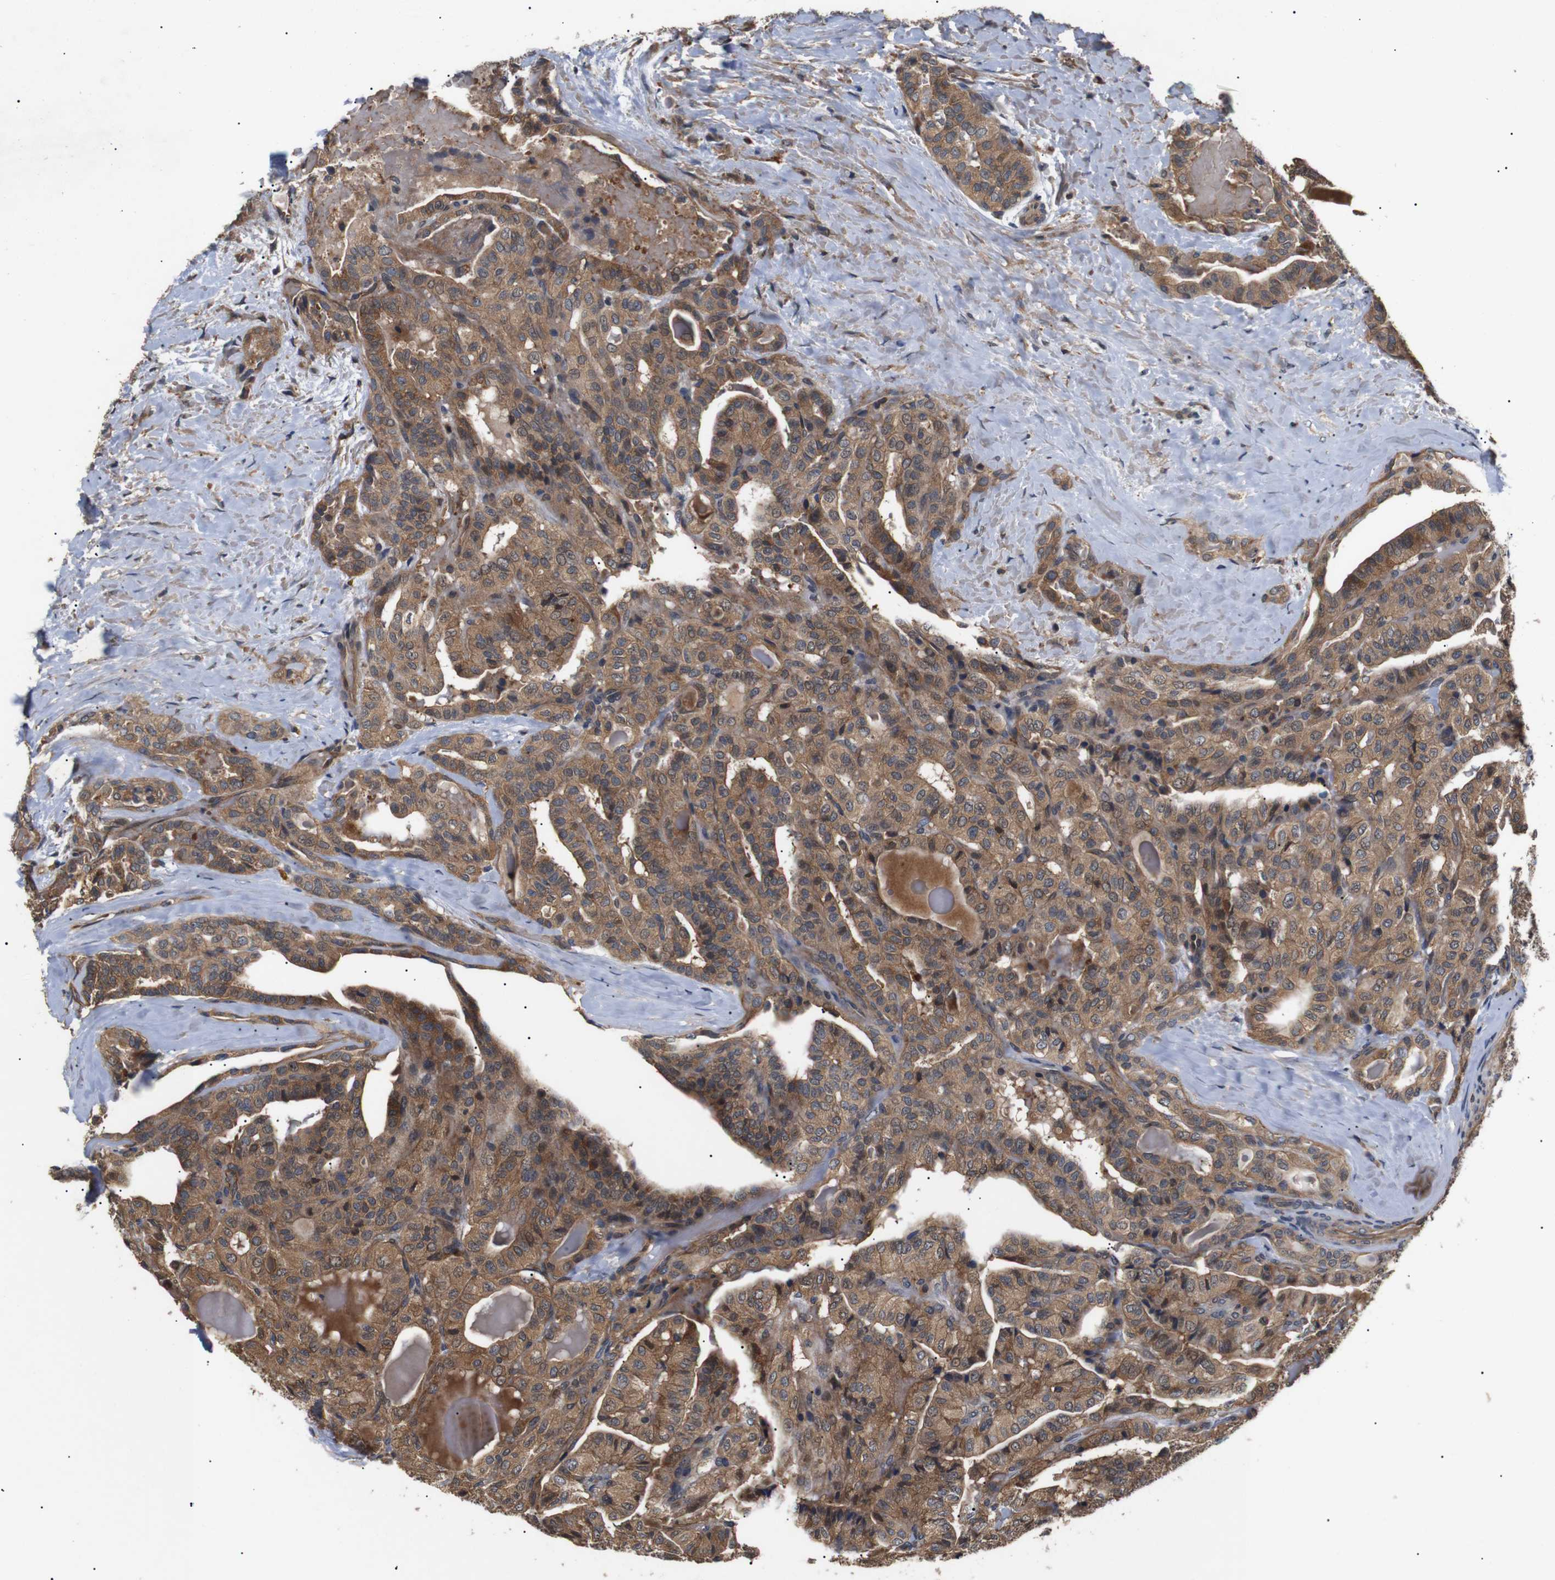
{"staining": {"intensity": "moderate", "quantity": ">75%", "location": "cytoplasmic/membranous"}, "tissue": "thyroid cancer", "cell_type": "Tumor cells", "image_type": "cancer", "snomed": [{"axis": "morphology", "description": "Papillary adenocarcinoma, NOS"}, {"axis": "topography", "description": "Thyroid gland"}], "caption": "Immunohistochemistry image of neoplastic tissue: papillary adenocarcinoma (thyroid) stained using immunohistochemistry demonstrates medium levels of moderate protein expression localized specifically in the cytoplasmic/membranous of tumor cells, appearing as a cytoplasmic/membranous brown color.", "gene": "DDR1", "patient": {"sex": "male", "age": 77}}